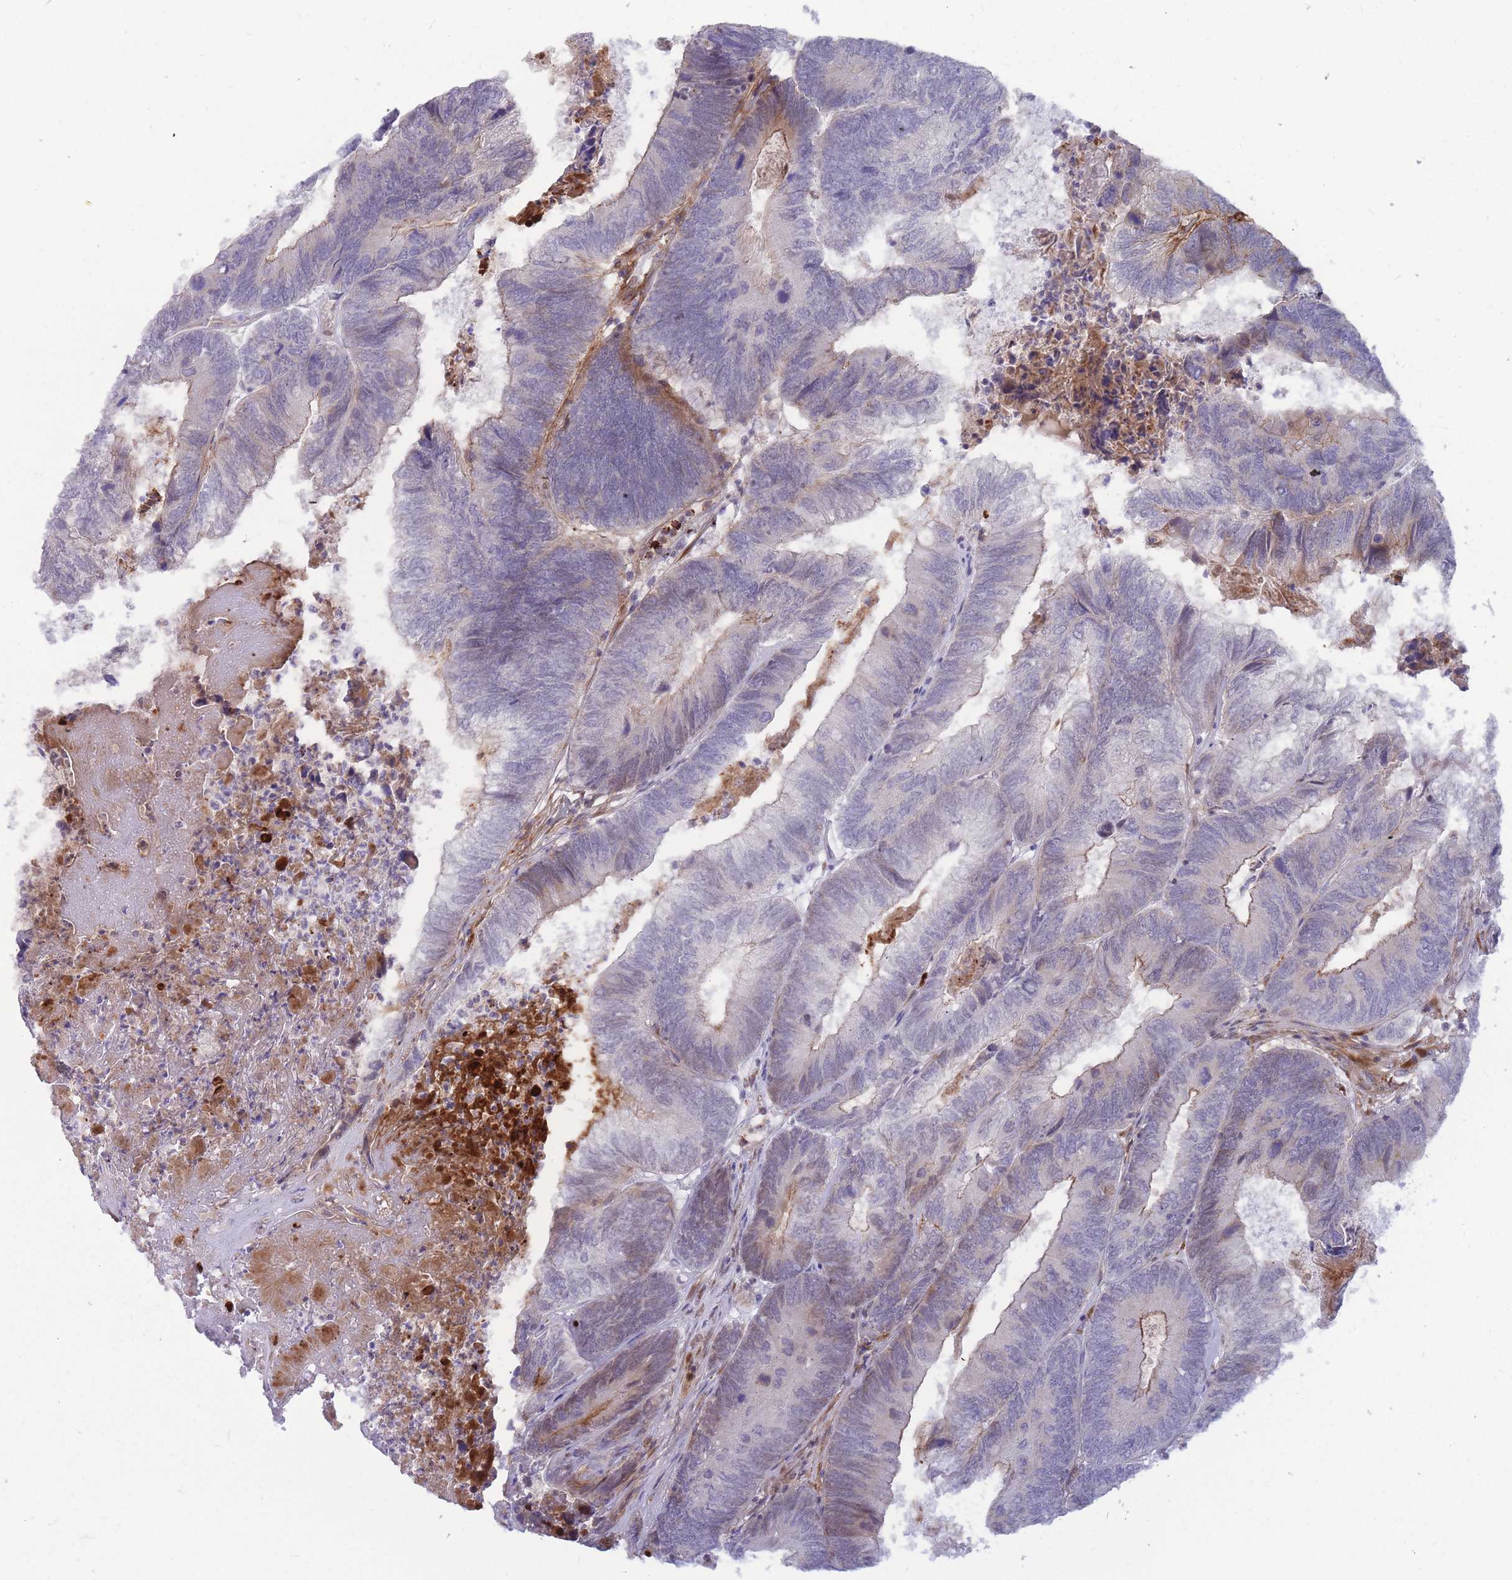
{"staining": {"intensity": "negative", "quantity": "none", "location": "none"}, "tissue": "colorectal cancer", "cell_type": "Tumor cells", "image_type": "cancer", "snomed": [{"axis": "morphology", "description": "Adenocarcinoma, NOS"}, {"axis": "topography", "description": "Colon"}], "caption": "Tumor cells are negative for protein expression in human colorectal cancer. Nuclei are stained in blue.", "gene": "ADD2", "patient": {"sex": "female", "age": 67}}